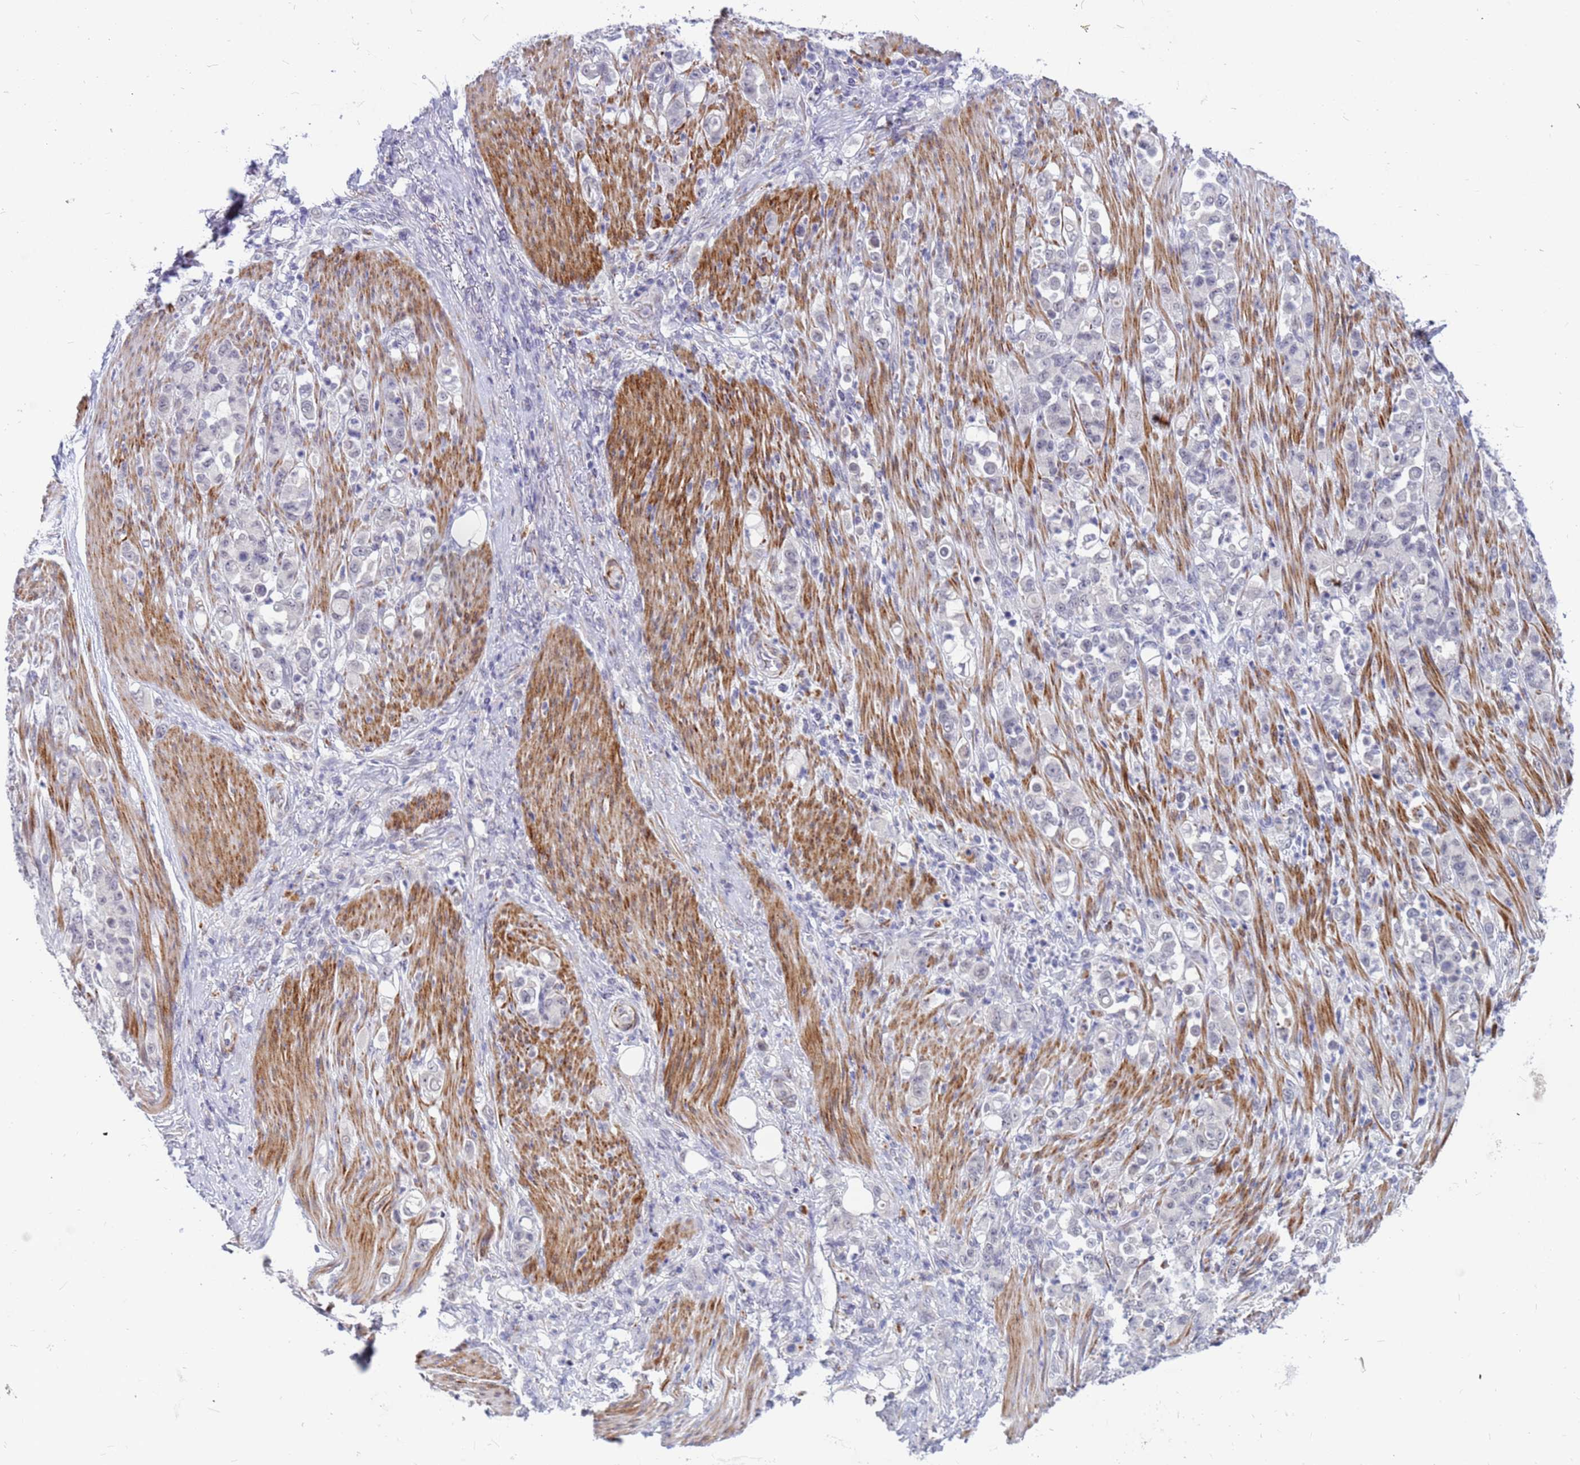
{"staining": {"intensity": "negative", "quantity": "none", "location": "none"}, "tissue": "stomach cancer", "cell_type": "Tumor cells", "image_type": "cancer", "snomed": [{"axis": "morphology", "description": "Normal tissue, NOS"}, {"axis": "morphology", "description": "Adenocarcinoma, NOS"}, {"axis": "topography", "description": "Stomach"}], "caption": "Immunohistochemistry of human stomach cancer displays no staining in tumor cells. (DAB (3,3'-diaminobenzidine) immunohistochemistry (IHC) with hematoxylin counter stain).", "gene": "CXorf65", "patient": {"sex": "female", "age": 79}}